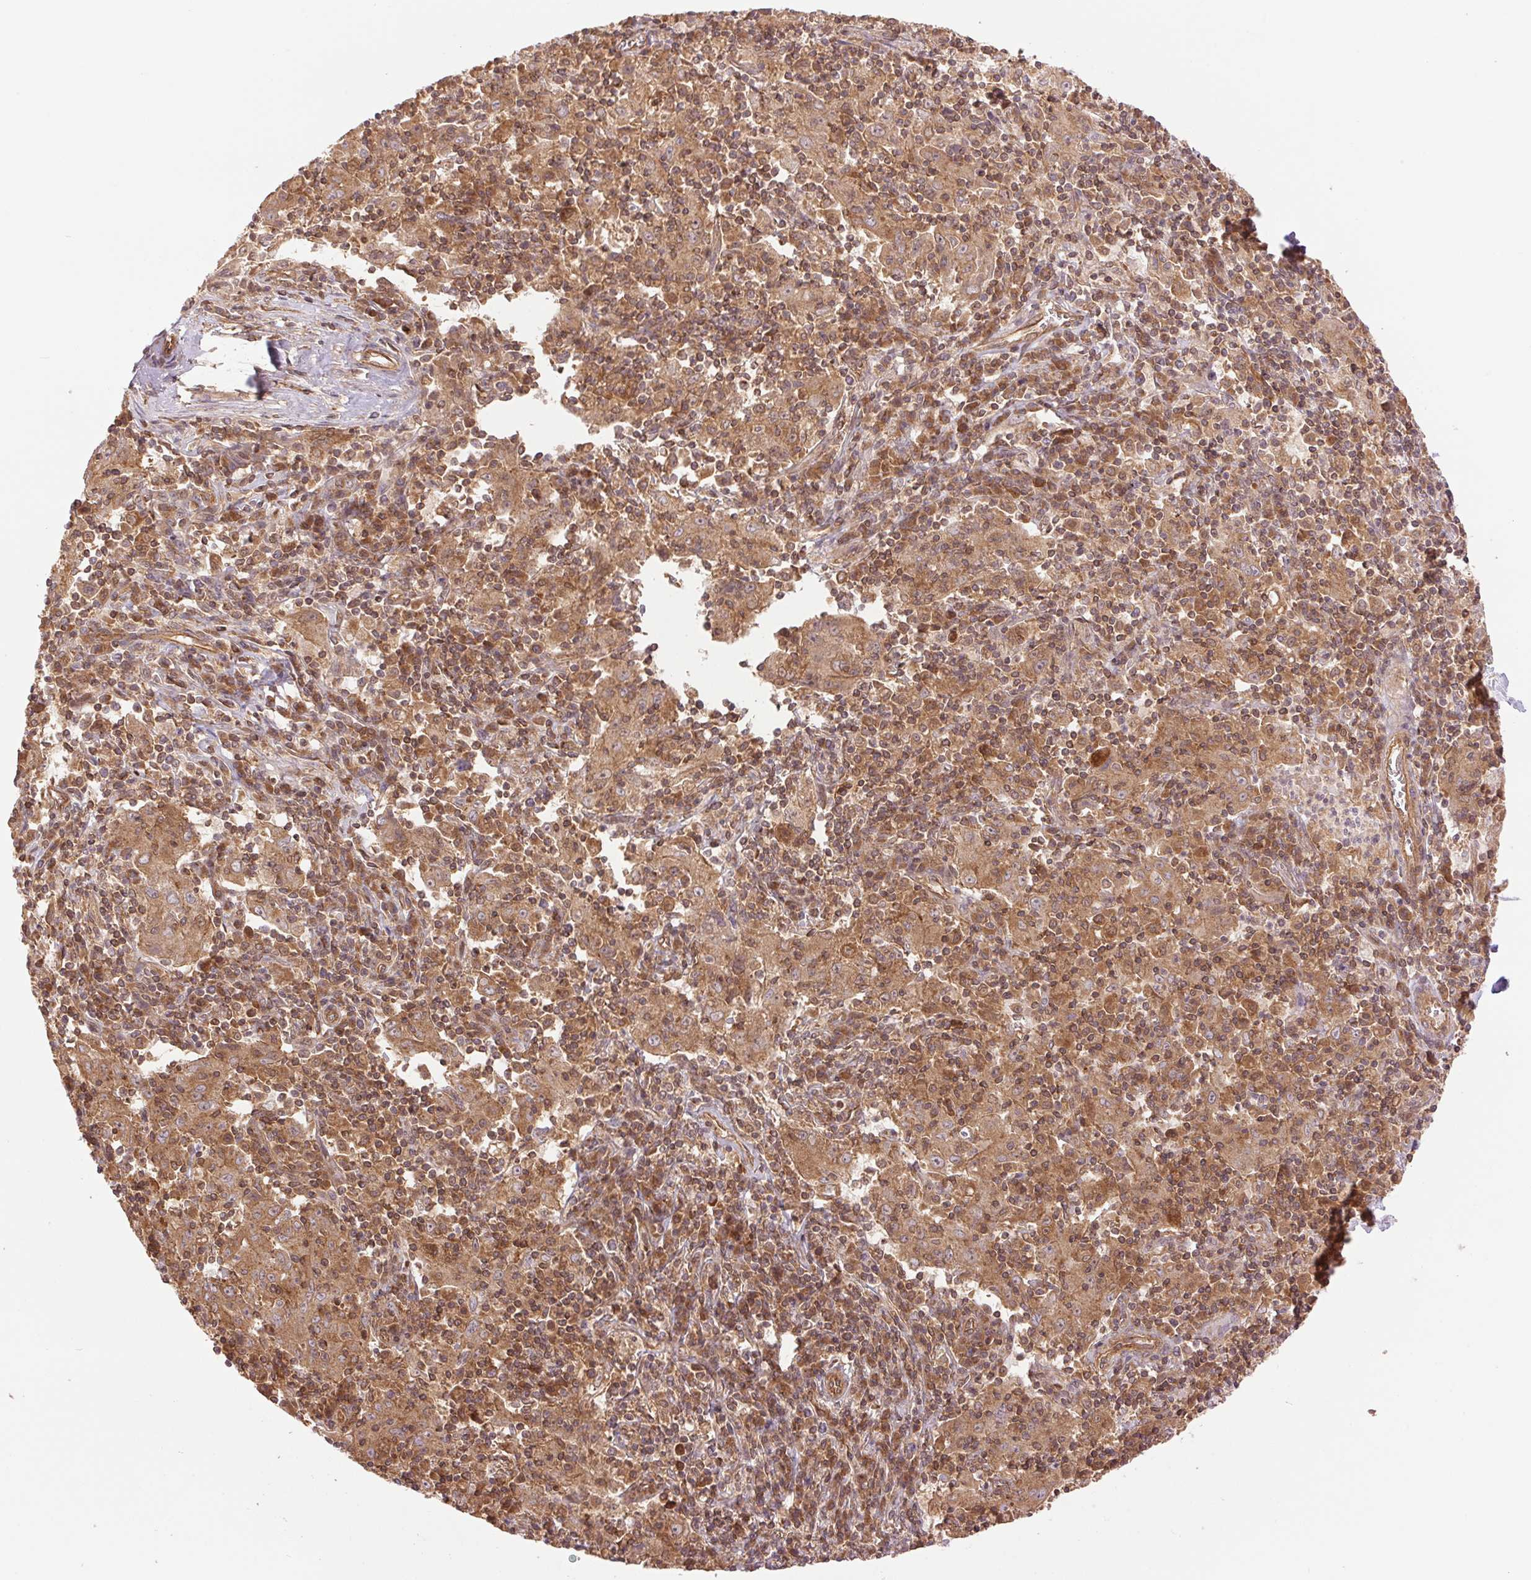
{"staining": {"intensity": "moderate", "quantity": ">75%", "location": "cytoplasmic/membranous"}, "tissue": "pancreatic cancer", "cell_type": "Tumor cells", "image_type": "cancer", "snomed": [{"axis": "morphology", "description": "Adenocarcinoma, NOS"}, {"axis": "topography", "description": "Pancreas"}], "caption": "High-power microscopy captured an immunohistochemistry (IHC) histopathology image of pancreatic adenocarcinoma, revealing moderate cytoplasmic/membranous positivity in approximately >75% of tumor cells.", "gene": "STARD7", "patient": {"sex": "male", "age": 63}}